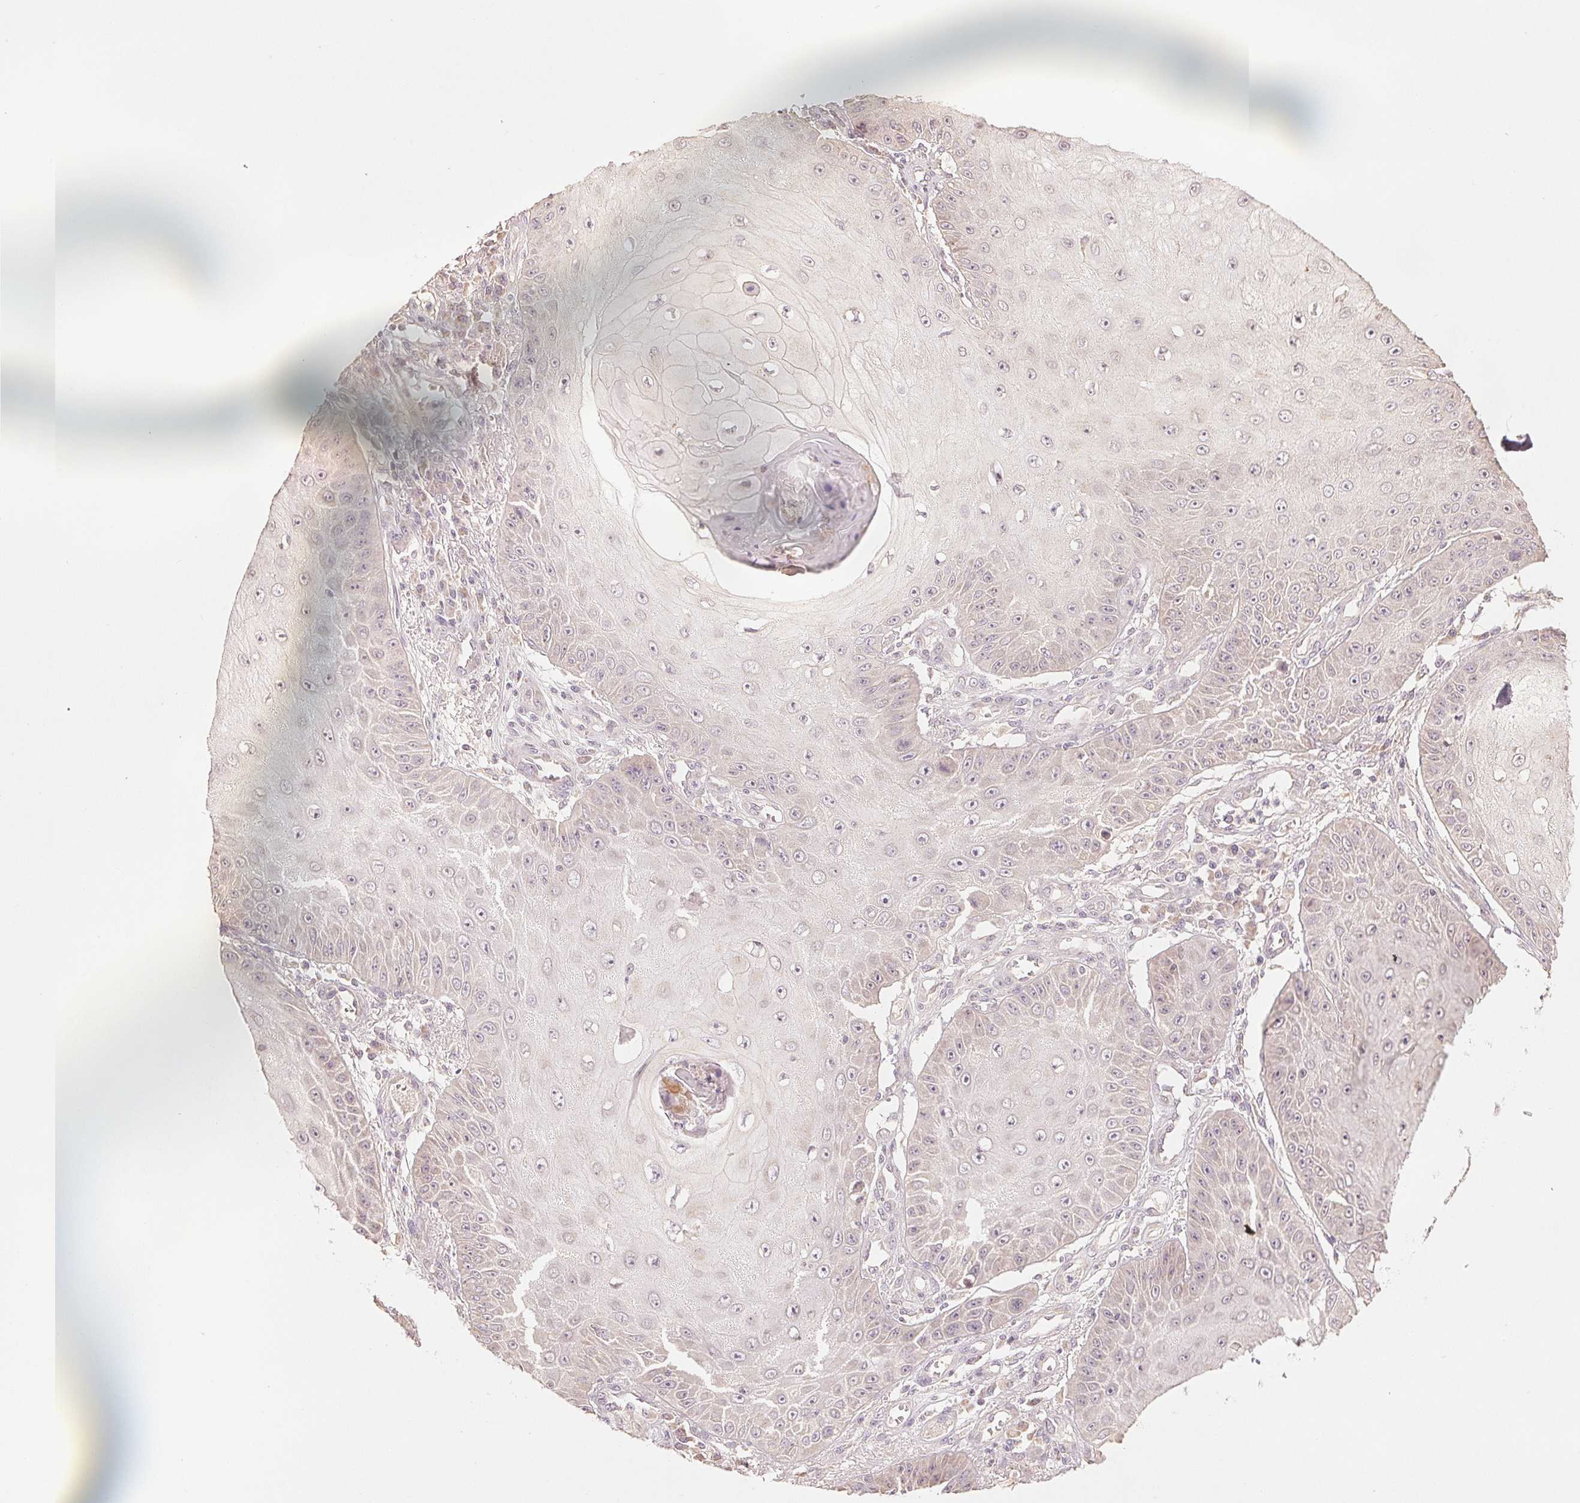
{"staining": {"intensity": "negative", "quantity": "none", "location": "none"}, "tissue": "skin cancer", "cell_type": "Tumor cells", "image_type": "cancer", "snomed": [{"axis": "morphology", "description": "Squamous cell carcinoma, NOS"}, {"axis": "topography", "description": "Skin"}], "caption": "Tumor cells show no significant protein positivity in skin cancer (squamous cell carcinoma).", "gene": "COX14", "patient": {"sex": "male", "age": 70}}